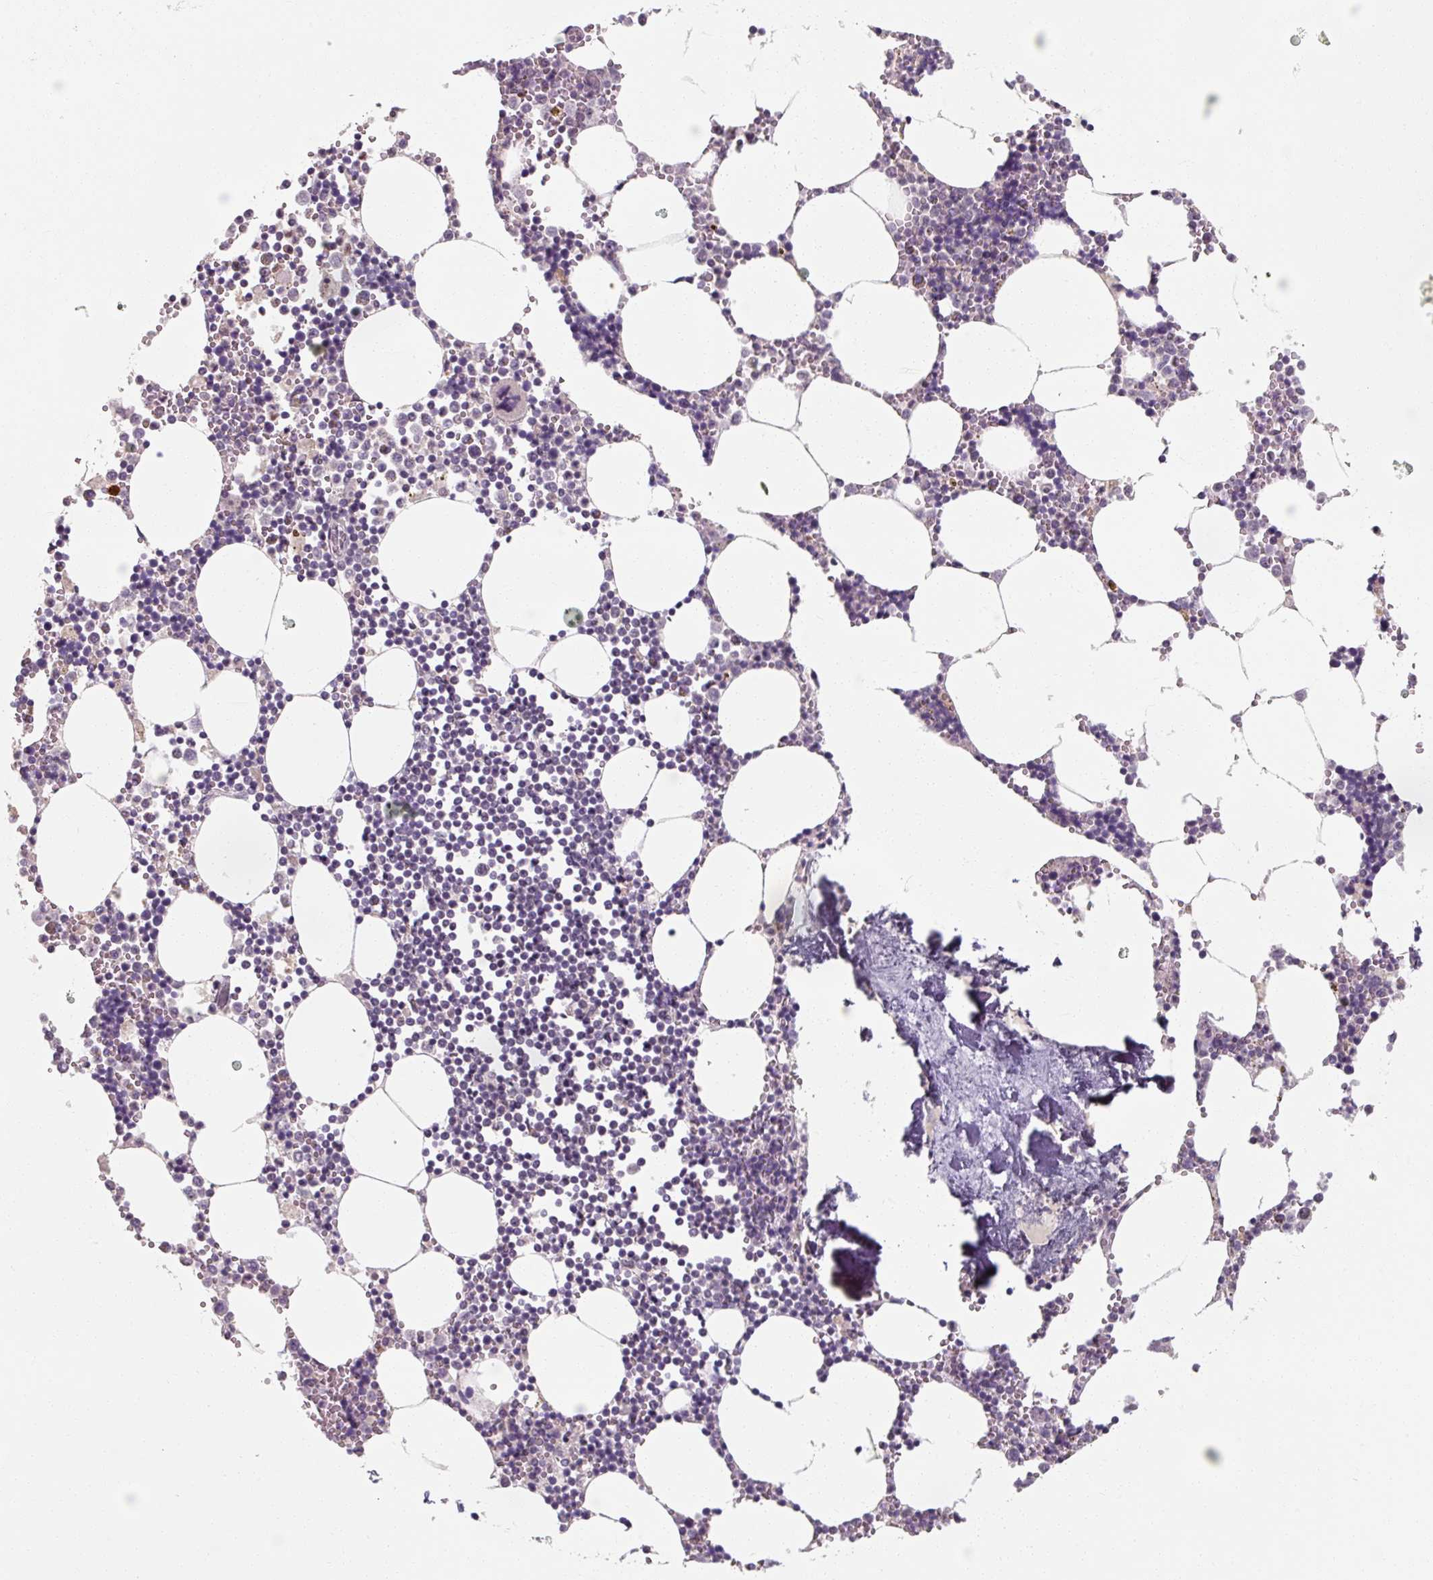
{"staining": {"intensity": "weak", "quantity": "<25%", "location": "nuclear"}, "tissue": "bone marrow", "cell_type": "Hematopoietic cells", "image_type": "normal", "snomed": [{"axis": "morphology", "description": "Normal tissue, NOS"}, {"axis": "topography", "description": "Bone marrow"}], "caption": "Hematopoietic cells show no significant protein staining in unremarkable bone marrow.", "gene": "ENSG00000291316", "patient": {"sex": "male", "age": 54}}